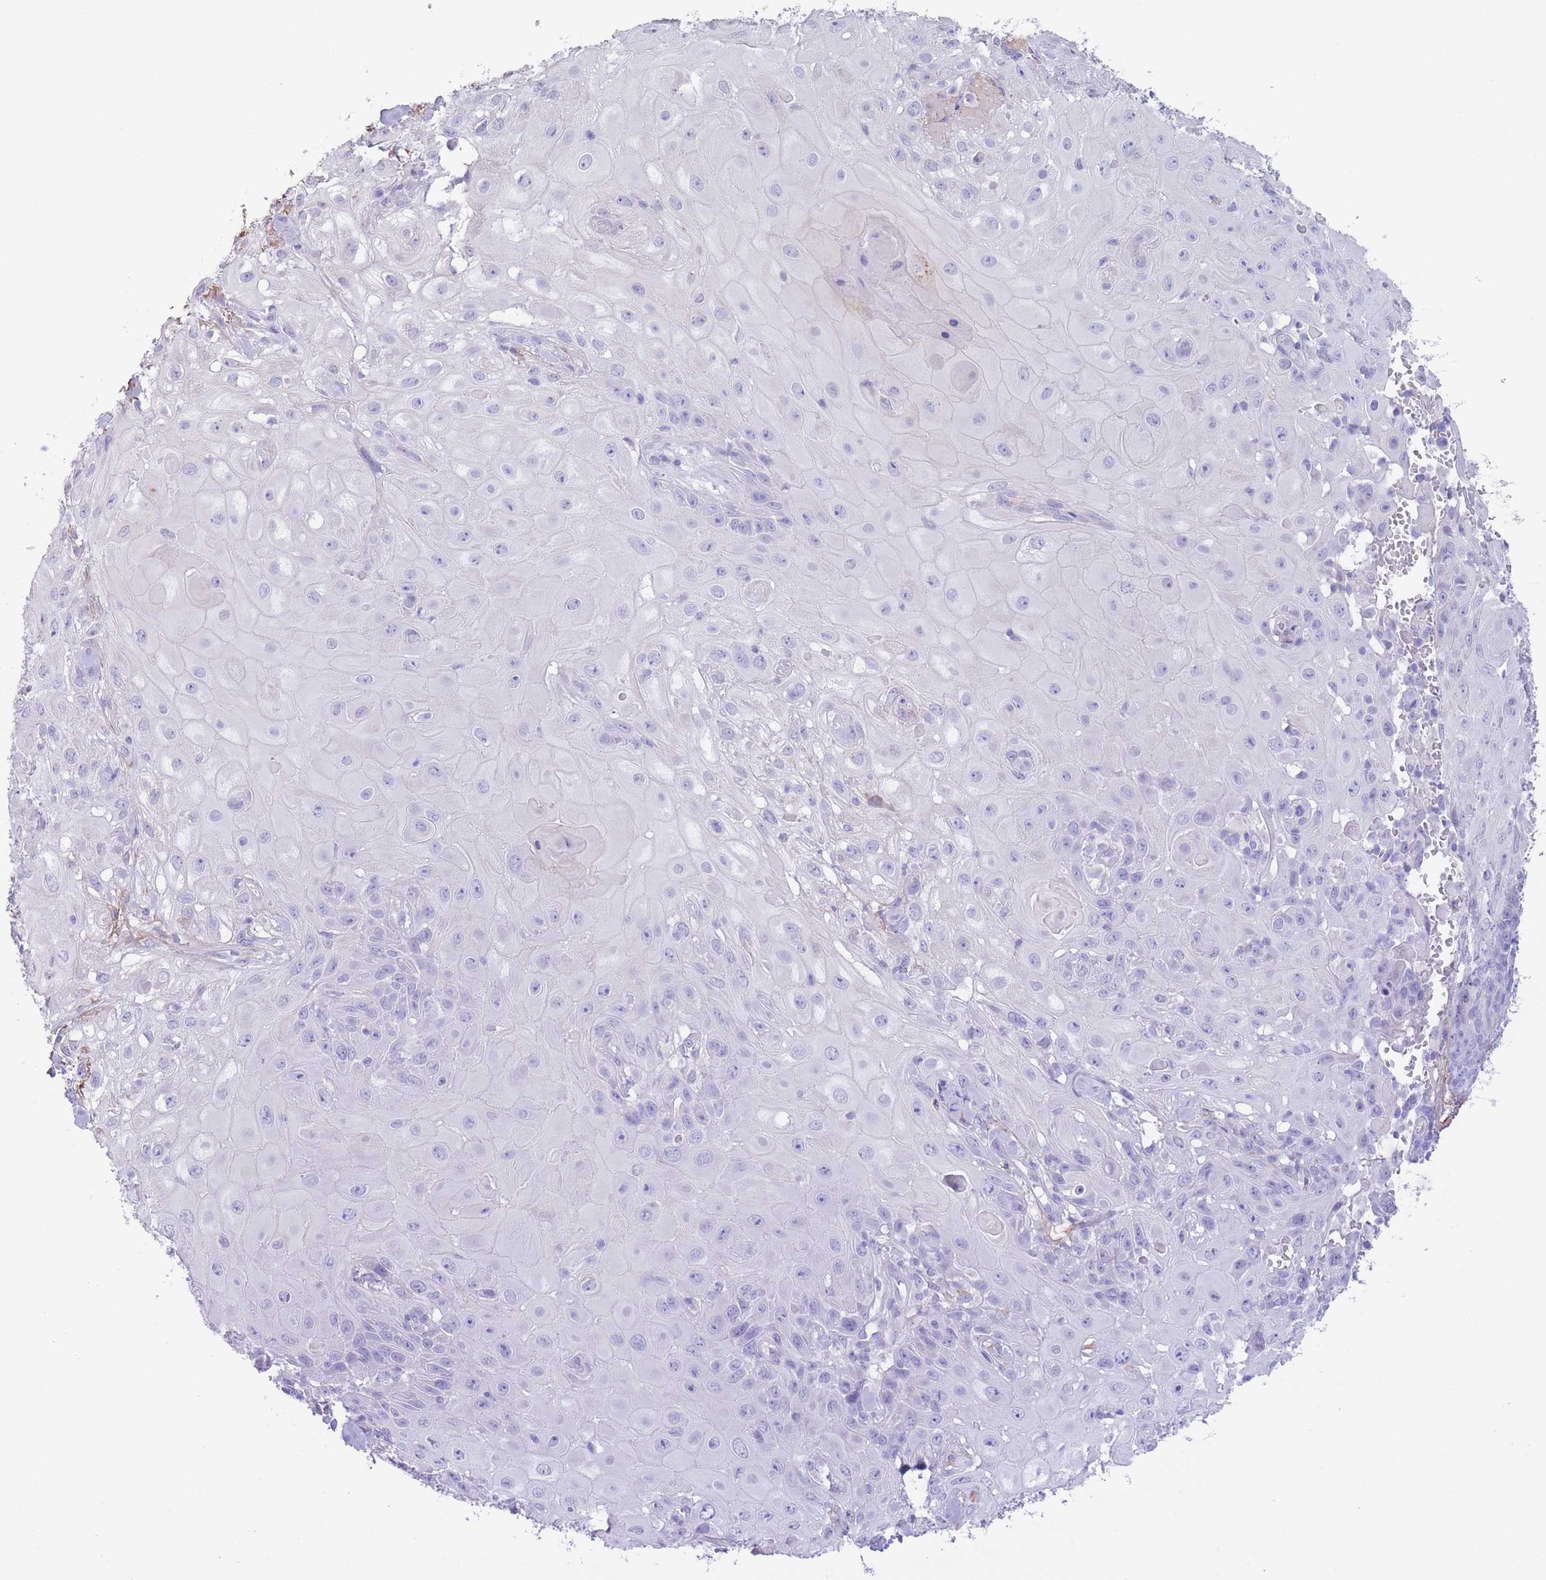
{"staining": {"intensity": "negative", "quantity": "none", "location": "none"}, "tissue": "skin cancer", "cell_type": "Tumor cells", "image_type": "cancer", "snomed": [{"axis": "morphology", "description": "Normal tissue, NOS"}, {"axis": "morphology", "description": "Squamous cell carcinoma, NOS"}, {"axis": "topography", "description": "Skin"}, {"axis": "topography", "description": "Cartilage tissue"}], "caption": "High power microscopy photomicrograph of an immunohistochemistry histopathology image of skin cancer (squamous cell carcinoma), revealing no significant positivity in tumor cells.", "gene": "RAI2", "patient": {"sex": "female", "age": 79}}